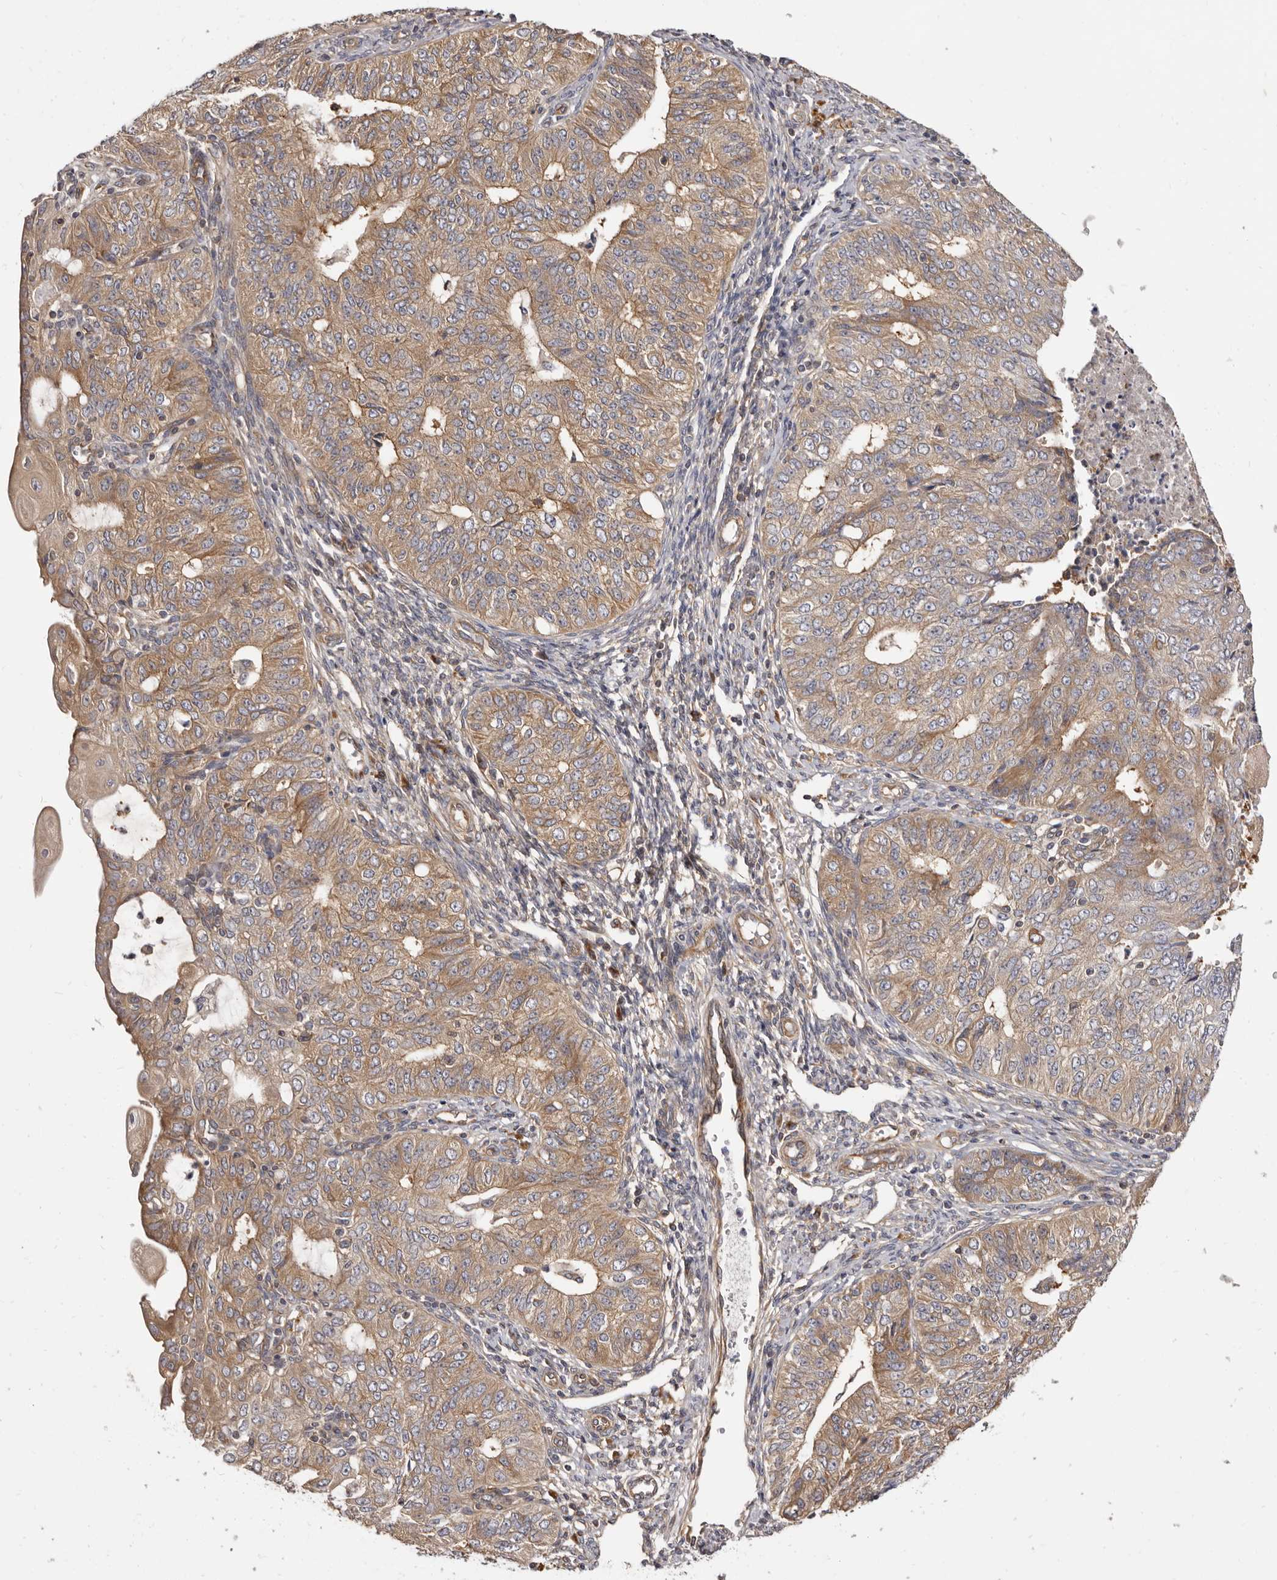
{"staining": {"intensity": "moderate", "quantity": ">75%", "location": "cytoplasmic/membranous"}, "tissue": "endometrial cancer", "cell_type": "Tumor cells", "image_type": "cancer", "snomed": [{"axis": "morphology", "description": "Adenocarcinoma, NOS"}, {"axis": "topography", "description": "Endometrium"}], "caption": "High-power microscopy captured an immunohistochemistry photomicrograph of endometrial cancer, revealing moderate cytoplasmic/membranous positivity in about >75% of tumor cells.", "gene": "ADAMTS20", "patient": {"sex": "female", "age": 32}}